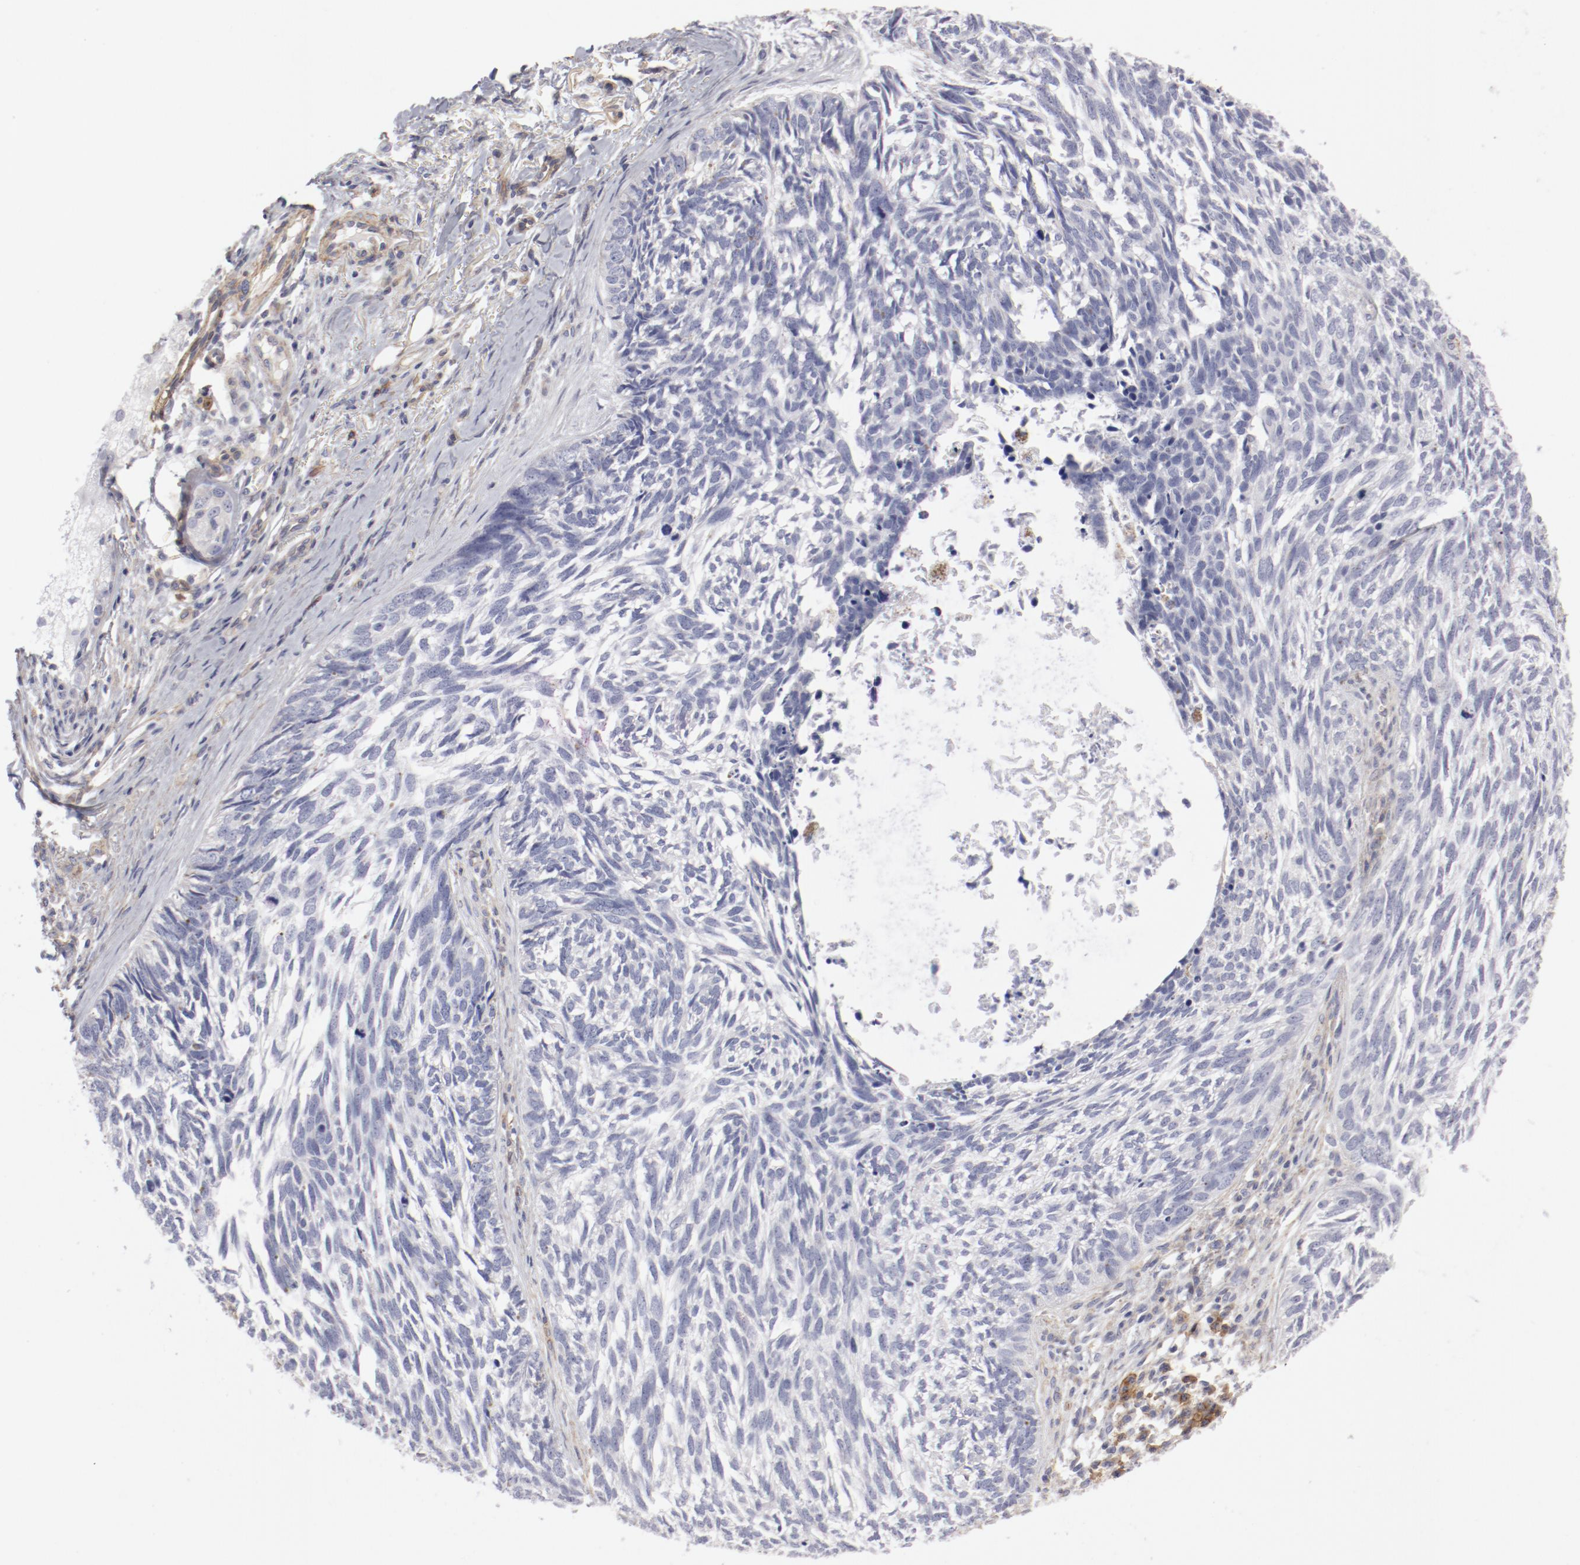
{"staining": {"intensity": "negative", "quantity": "none", "location": "none"}, "tissue": "skin cancer", "cell_type": "Tumor cells", "image_type": "cancer", "snomed": [{"axis": "morphology", "description": "Basal cell carcinoma"}, {"axis": "topography", "description": "Skin"}], "caption": "Immunohistochemical staining of human basal cell carcinoma (skin) demonstrates no significant expression in tumor cells.", "gene": "LAX1", "patient": {"sex": "male", "age": 63}}